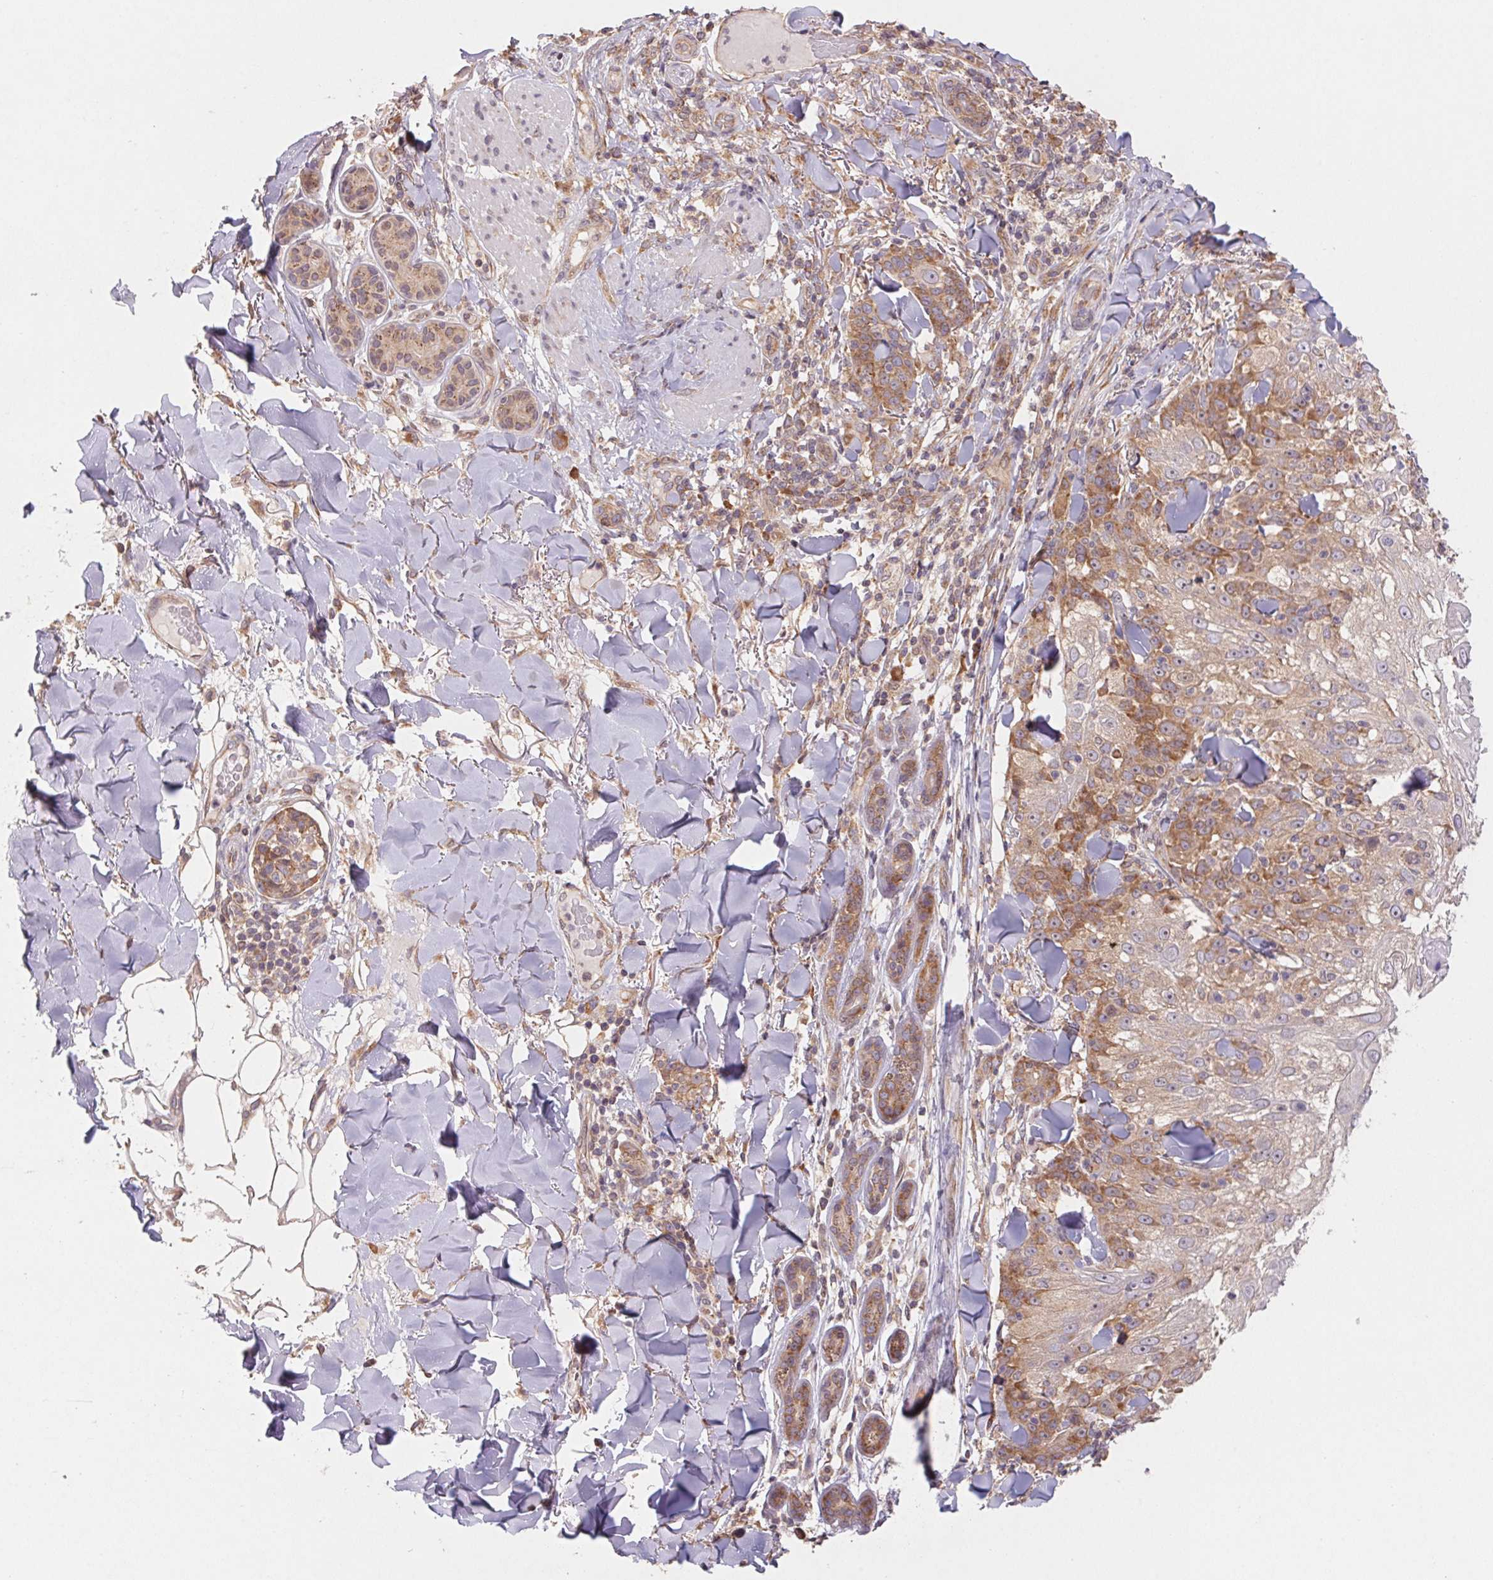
{"staining": {"intensity": "moderate", "quantity": "25%-75%", "location": "cytoplasmic/membranous"}, "tissue": "skin cancer", "cell_type": "Tumor cells", "image_type": "cancer", "snomed": [{"axis": "morphology", "description": "Normal tissue, NOS"}, {"axis": "morphology", "description": "Squamous cell carcinoma, NOS"}, {"axis": "topography", "description": "Skin"}], "caption": "Human skin cancer (squamous cell carcinoma) stained for a protein (brown) reveals moderate cytoplasmic/membranous positive expression in approximately 25%-75% of tumor cells.", "gene": "RPL27A", "patient": {"sex": "female", "age": 83}}